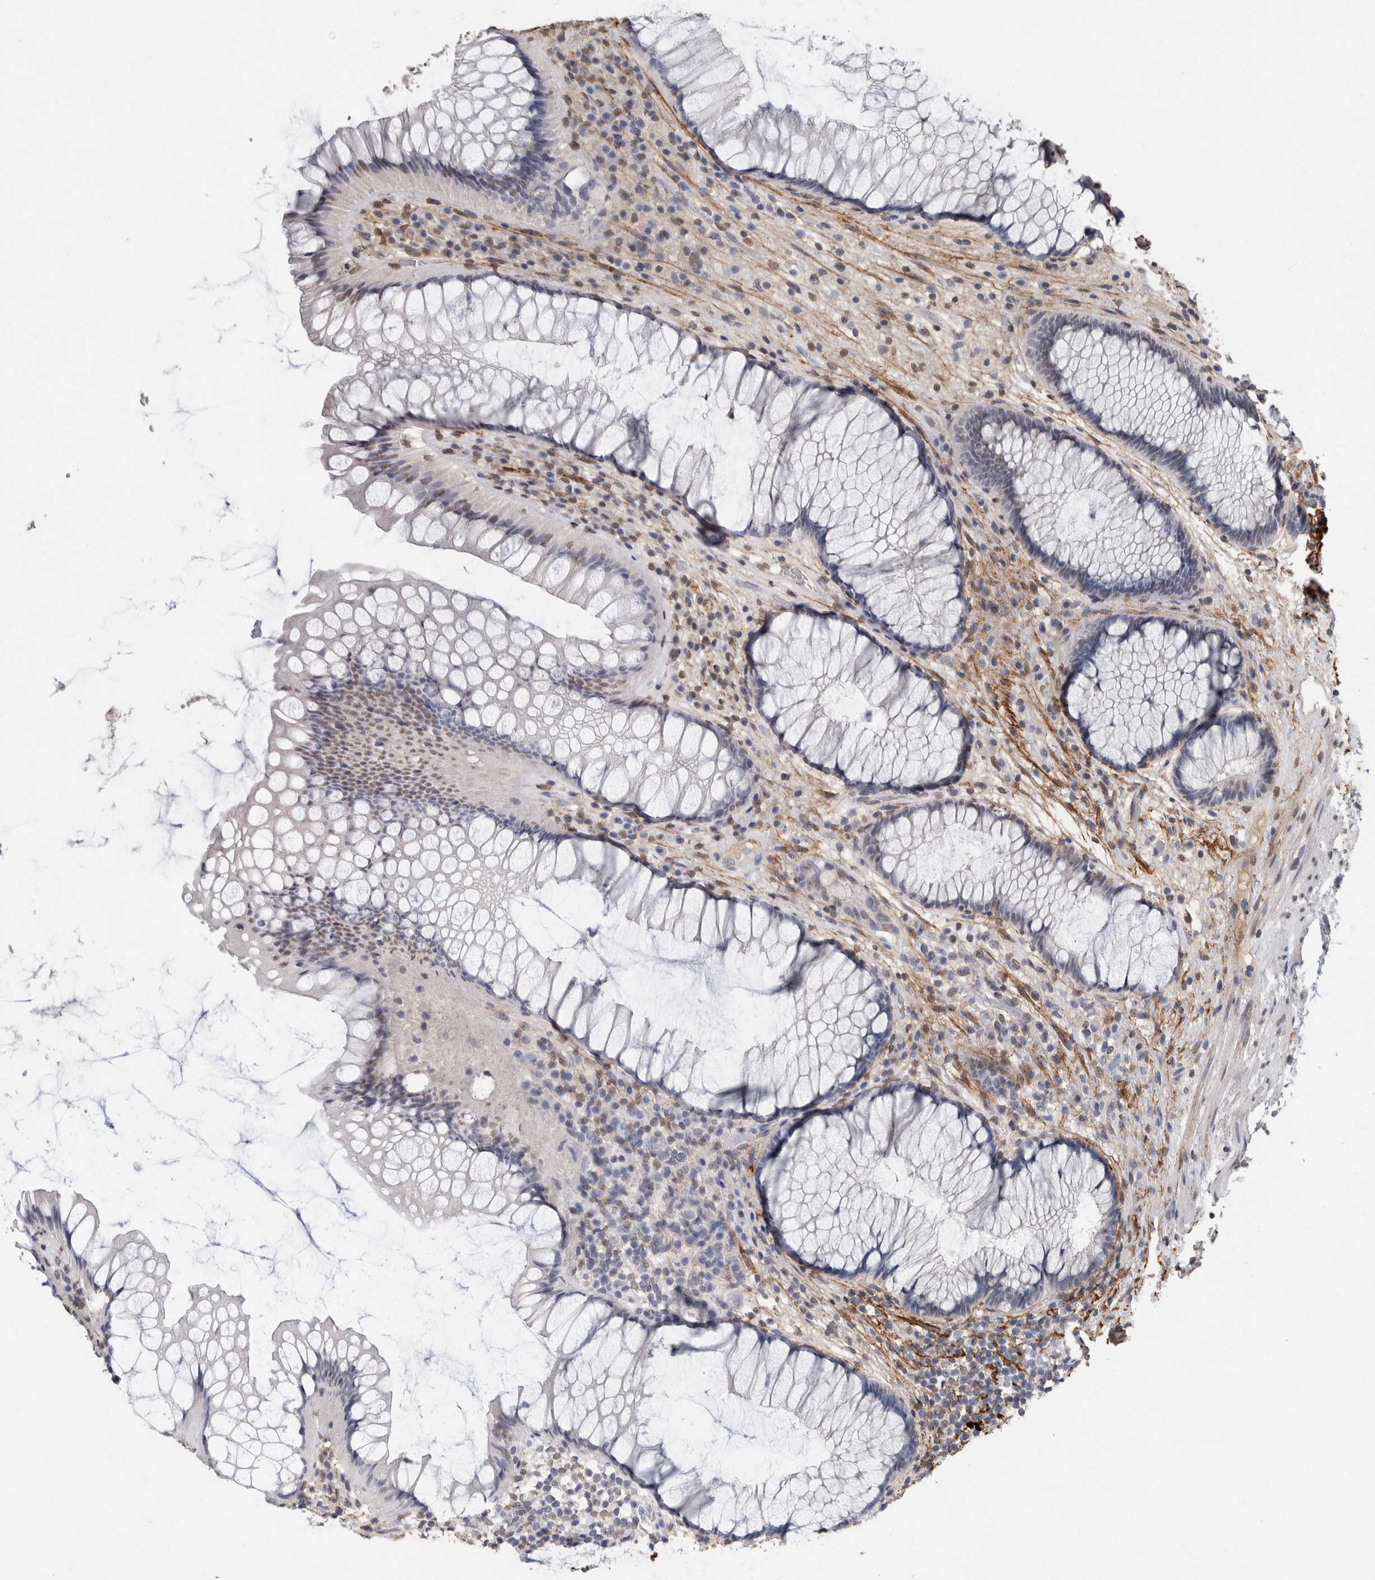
{"staining": {"intensity": "weak", "quantity": "<25%", "location": "nuclear"}, "tissue": "rectum", "cell_type": "Glandular cells", "image_type": "normal", "snomed": [{"axis": "morphology", "description": "Normal tissue, NOS"}, {"axis": "topography", "description": "Rectum"}], "caption": "A high-resolution histopathology image shows IHC staining of normal rectum, which reveals no significant staining in glandular cells.", "gene": "LTBP1", "patient": {"sex": "male", "age": 51}}